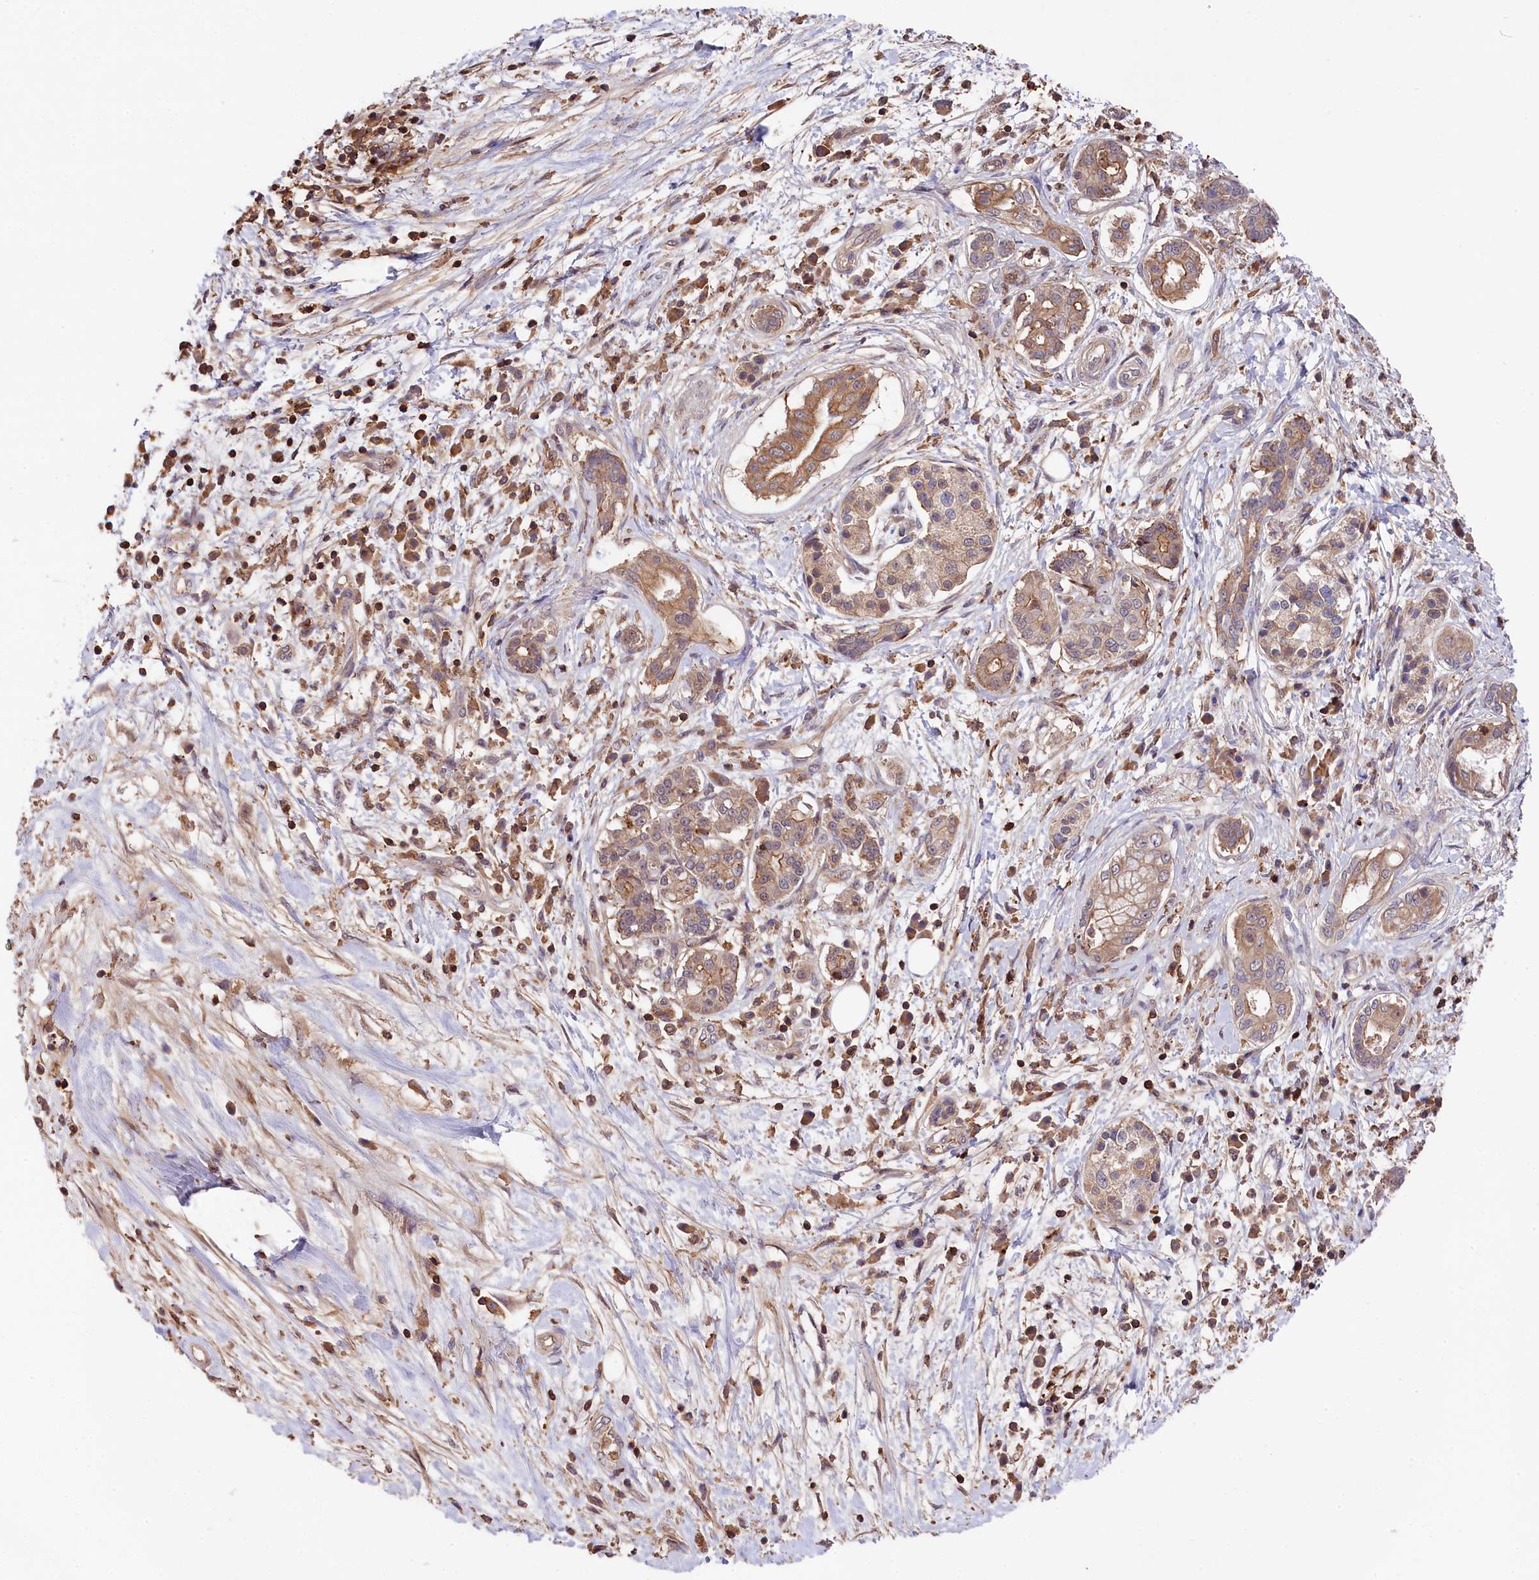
{"staining": {"intensity": "moderate", "quantity": "25%-75%", "location": "cytoplasmic/membranous"}, "tissue": "pancreatic cancer", "cell_type": "Tumor cells", "image_type": "cancer", "snomed": [{"axis": "morphology", "description": "Adenocarcinoma, NOS"}, {"axis": "topography", "description": "Pancreas"}], "caption": "Protein staining demonstrates moderate cytoplasmic/membranous expression in approximately 25%-75% of tumor cells in pancreatic cancer (adenocarcinoma).", "gene": "SKIDA1", "patient": {"sex": "female", "age": 73}}